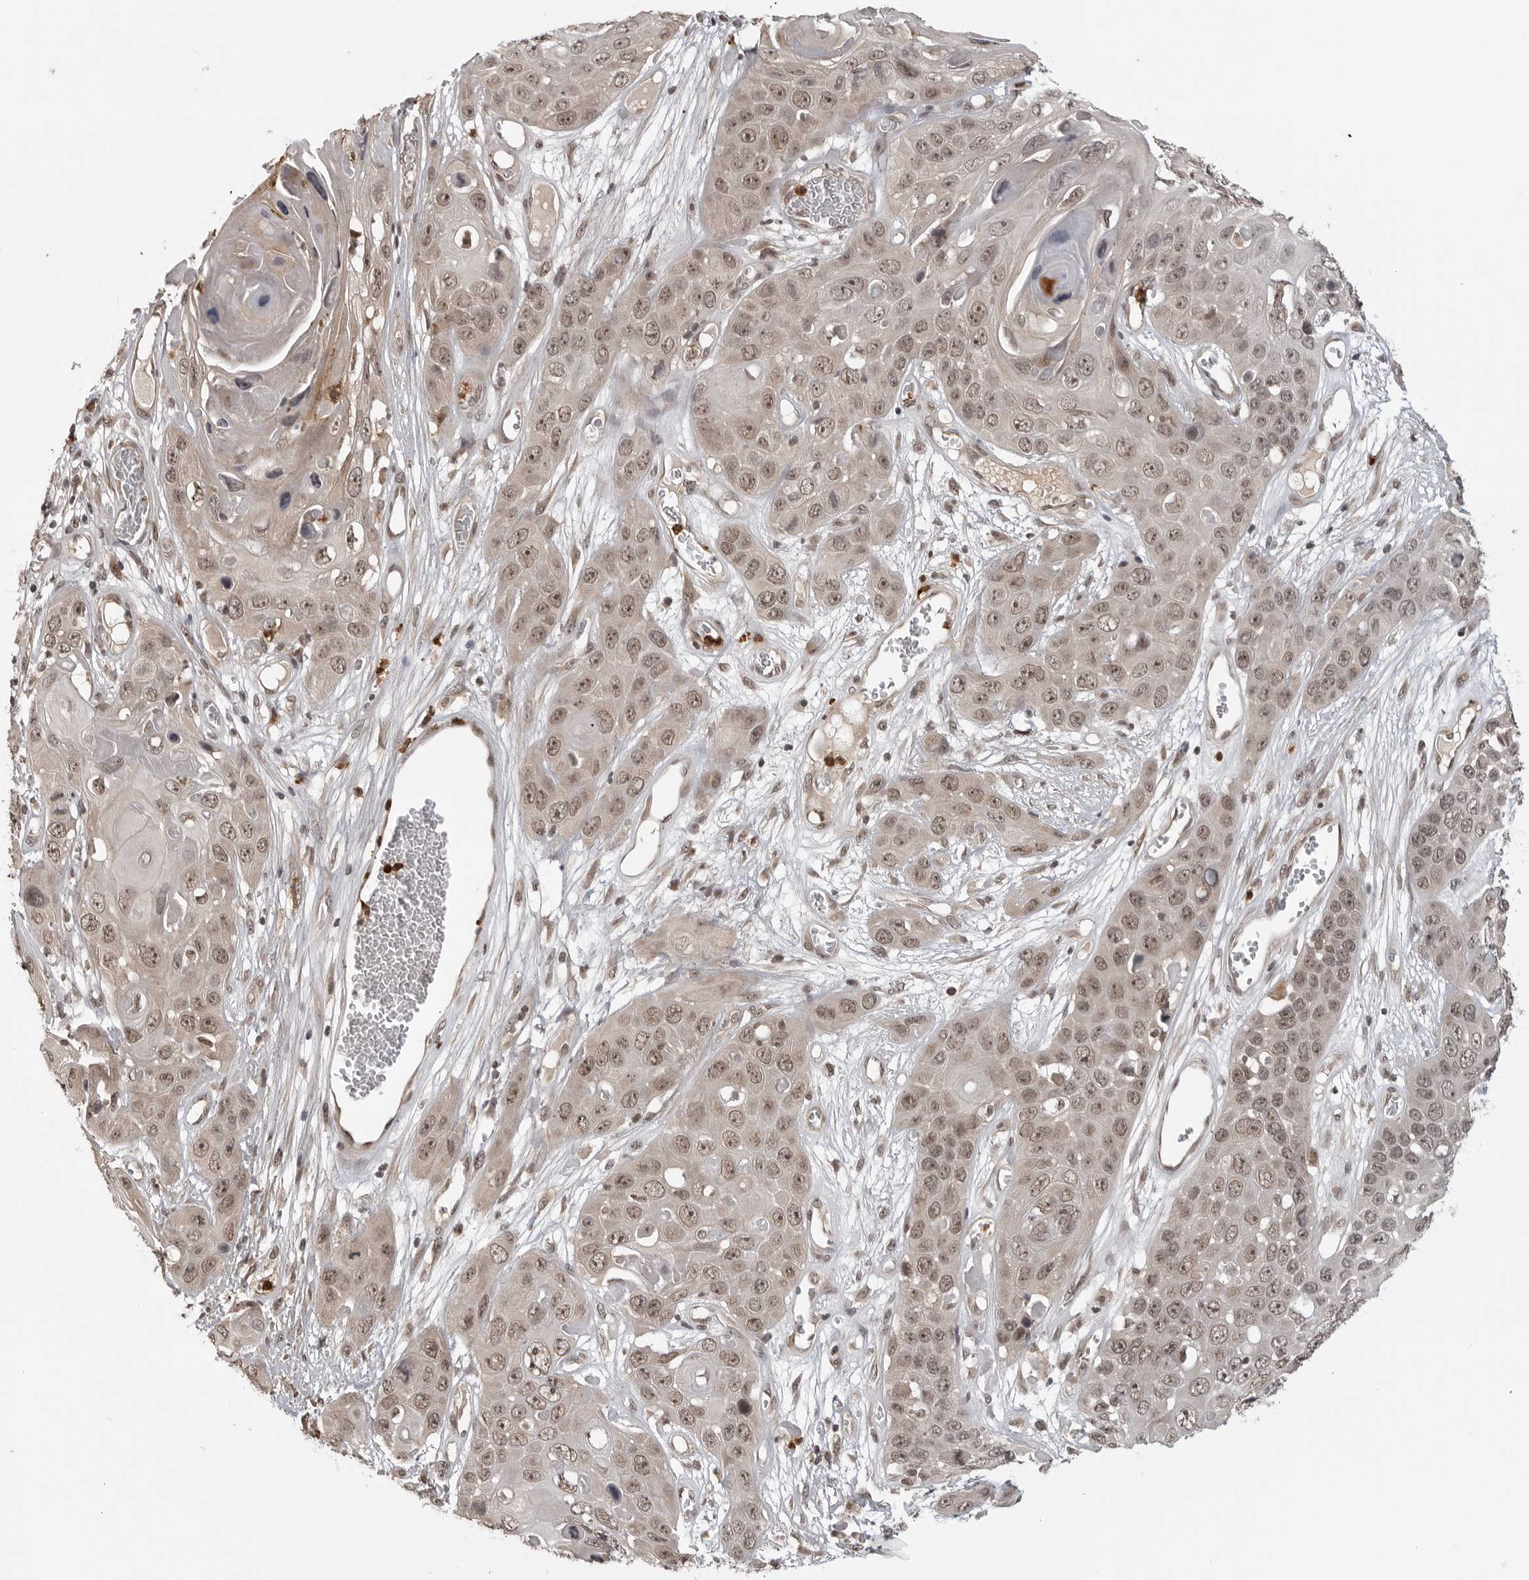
{"staining": {"intensity": "moderate", "quantity": ">75%", "location": "nuclear"}, "tissue": "skin cancer", "cell_type": "Tumor cells", "image_type": "cancer", "snomed": [{"axis": "morphology", "description": "Squamous cell carcinoma, NOS"}, {"axis": "topography", "description": "Skin"}], "caption": "Protein positivity by IHC shows moderate nuclear positivity in about >75% of tumor cells in squamous cell carcinoma (skin).", "gene": "PEG3", "patient": {"sex": "male", "age": 55}}